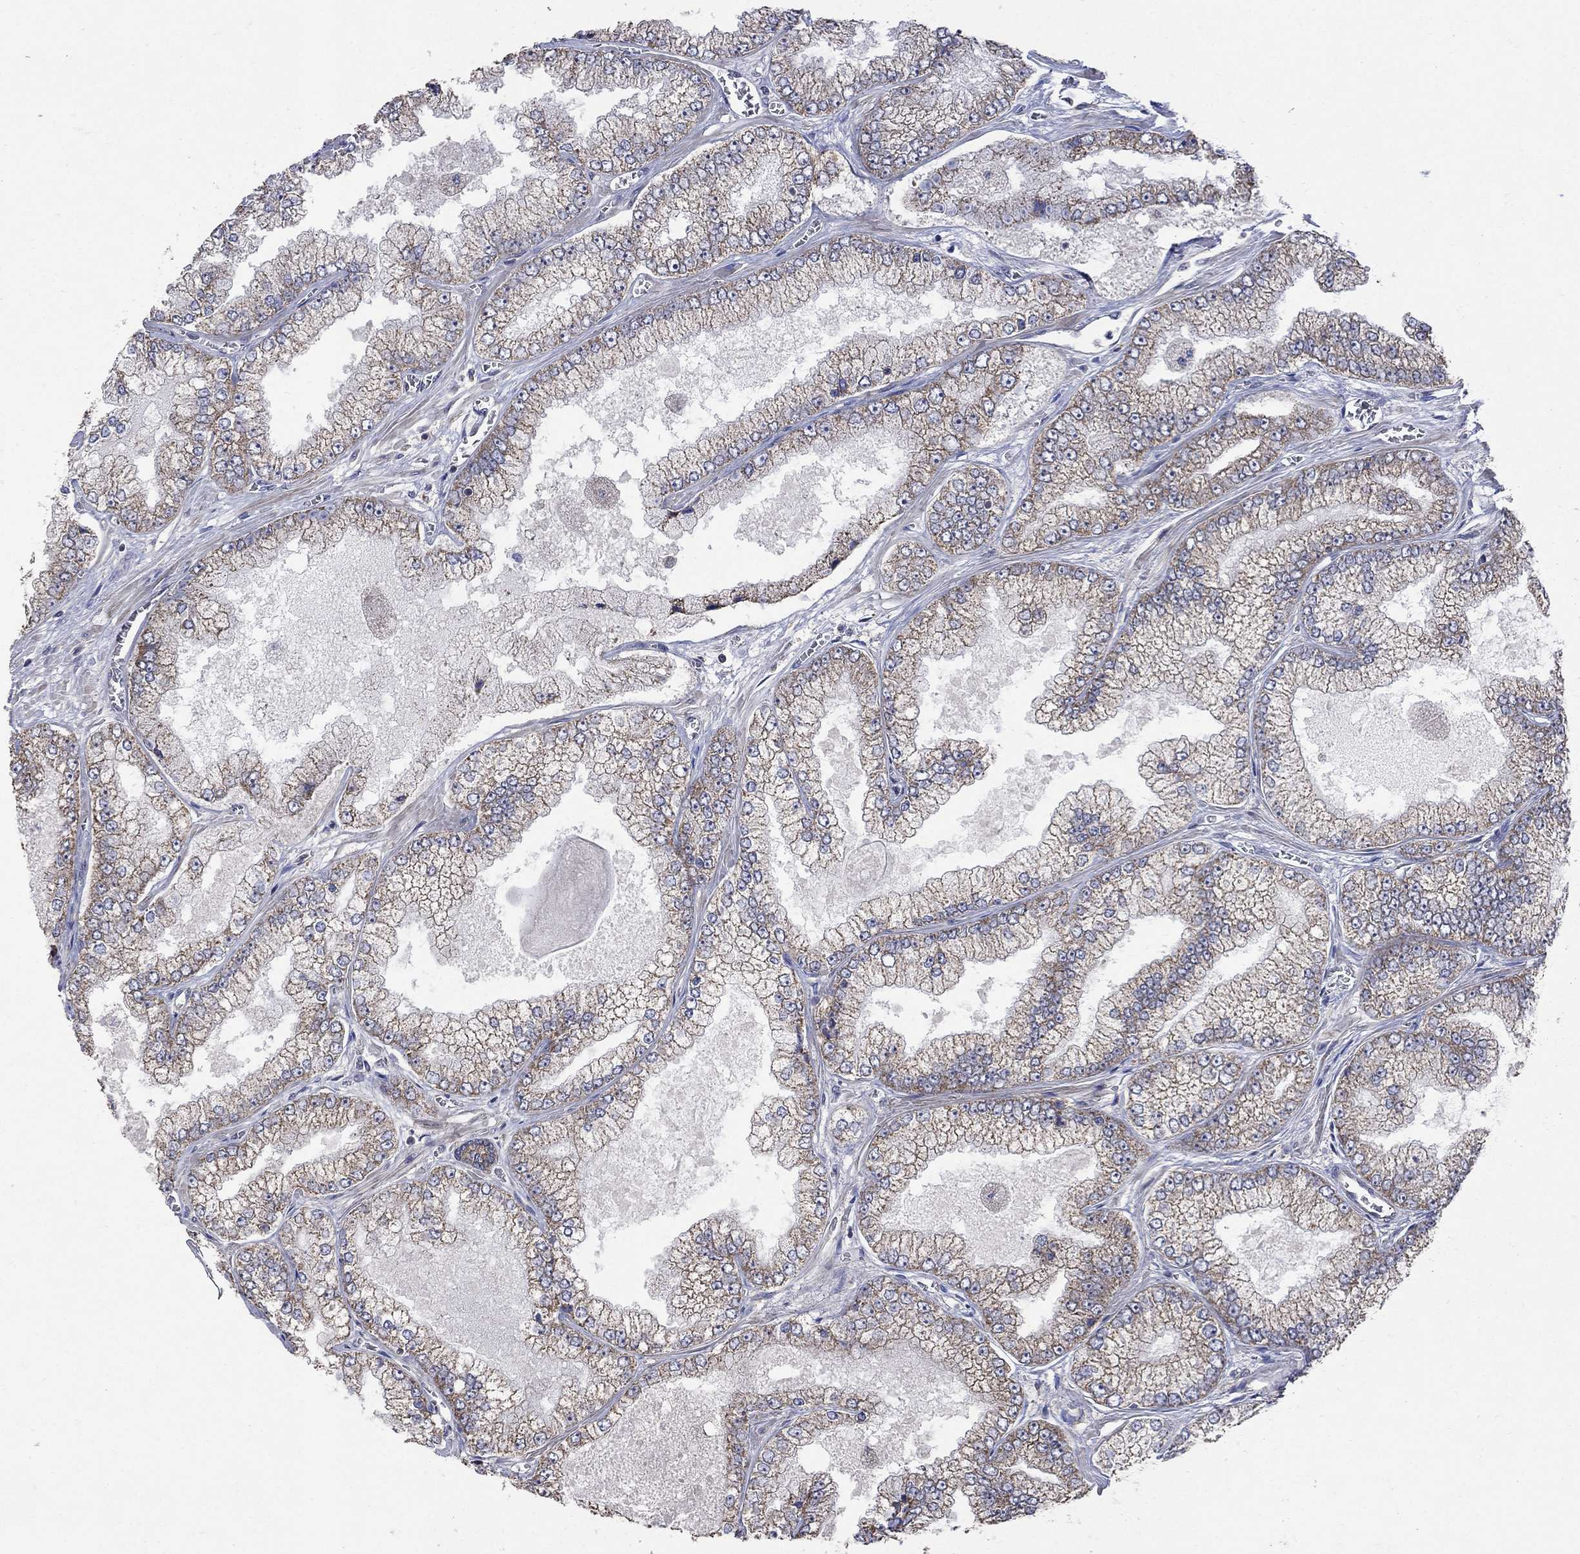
{"staining": {"intensity": "moderate", "quantity": "25%-75%", "location": "cytoplasmic/membranous"}, "tissue": "prostate cancer", "cell_type": "Tumor cells", "image_type": "cancer", "snomed": [{"axis": "morphology", "description": "Adenocarcinoma, Low grade"}, {"axis": "topography", "description": "Prostate"}], "caption": "Protein expression by immunohistochemistry (IHC) exhibits moderate cytoplasmic/membranous positivity in about 25%-75% of tumor cells in prostate cancer. Nuclei are stained in blue.", "gene": "ANKRA2", "patient": {"sex": "male", "age": 57}}